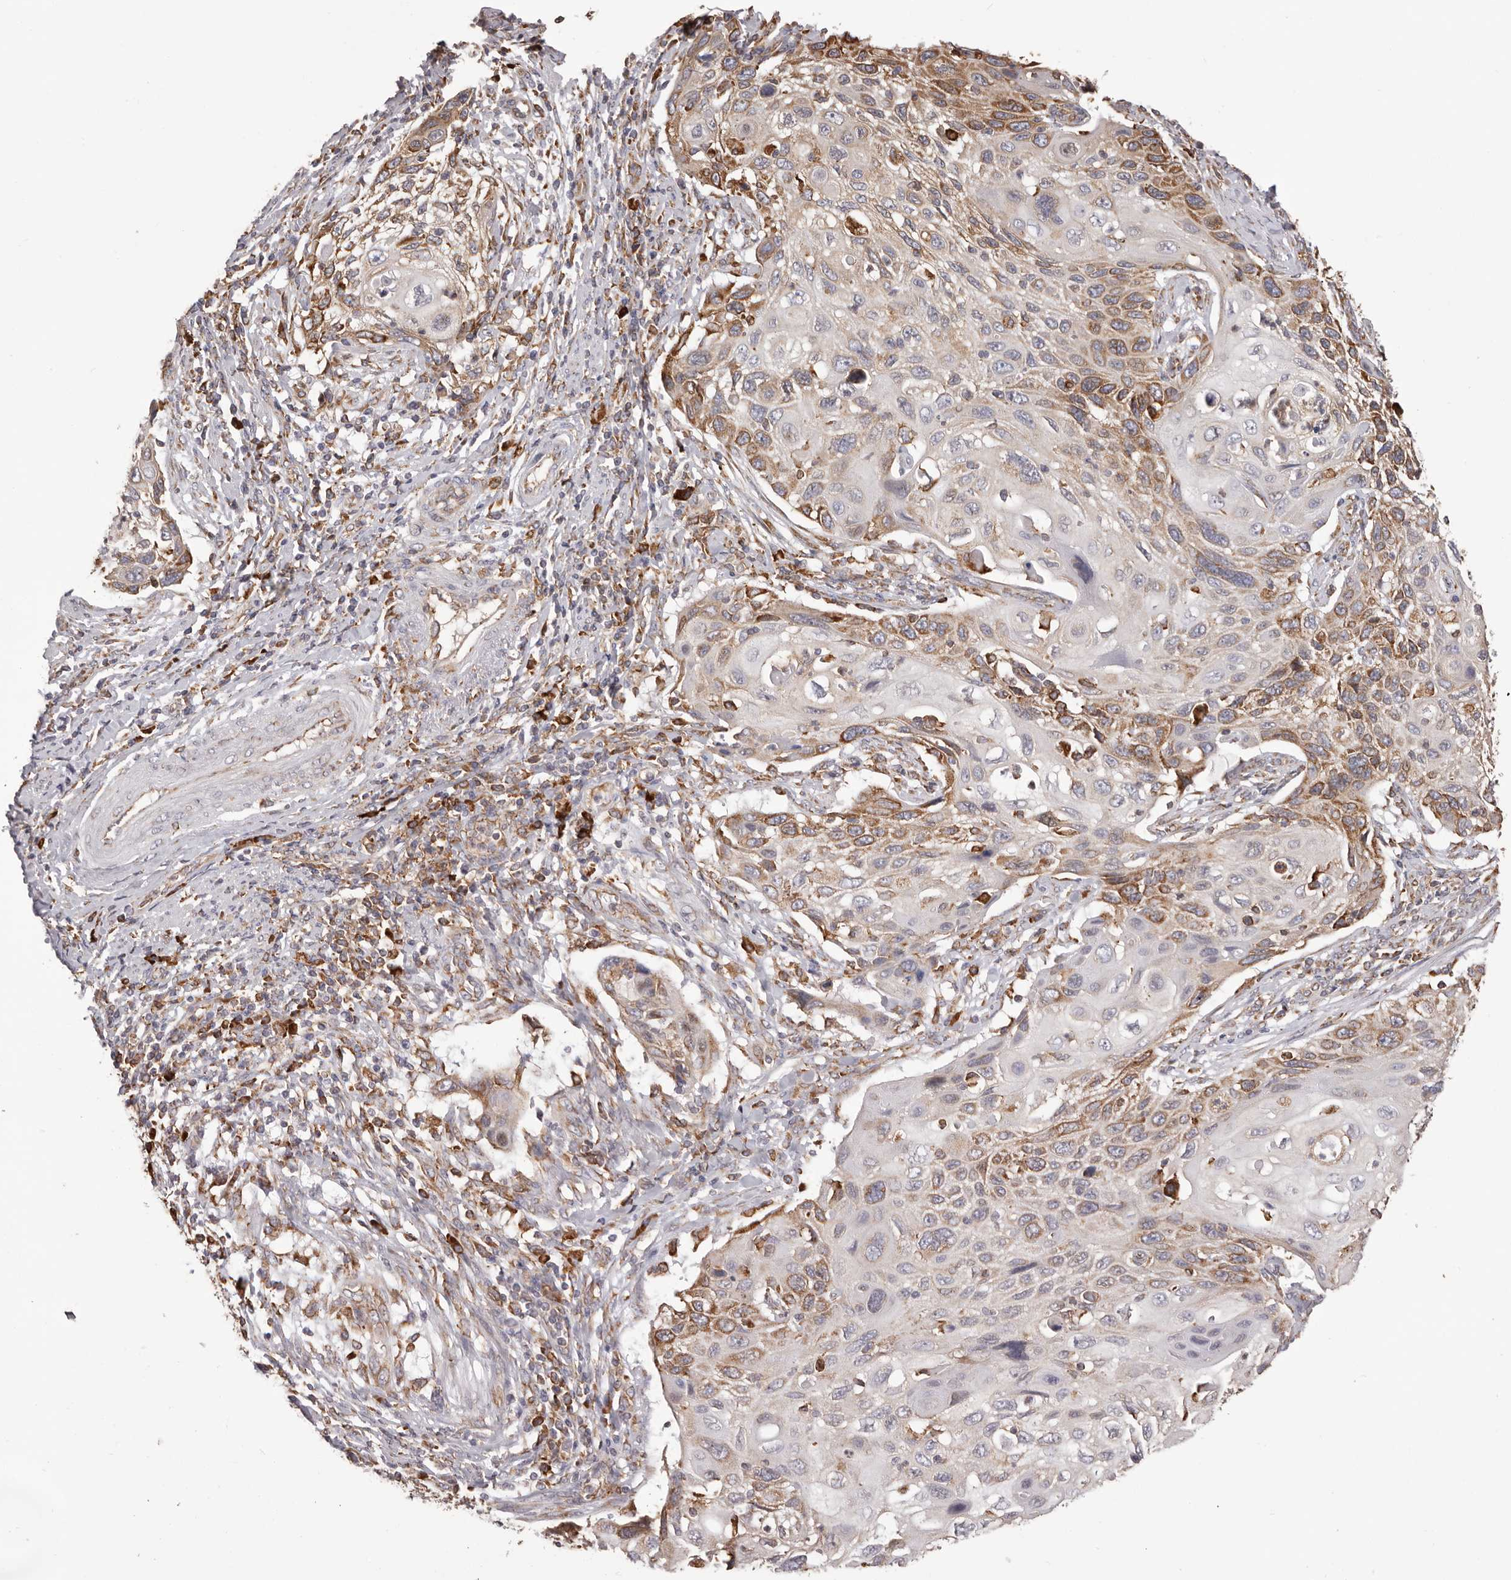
{"staining": {"intensity": "moderate", "quantity": ">75%", "location": "cytoplasmic/membranous"}, "tissue": "cervical cancer", "cell_type": "Tumor cells", "image_type": "cancer", "snomed": [{"axis": "morphology", "description": "Squamous cell carcinoma, NOS"}, {"axis": "topography", "description": "Cervix"}], "caption": "IHC image of neoplastic tissue: human cervical cancer stained using immunohistochemistry demonstrates medium levels of moderate protein expression localized specifically in the cytoplasmic/membranous of tumor cells, appearing as a cytoplasmic/membranous brown color.", "gene": "QRSL1", "patient": {"sex": "female", "age": 70}}